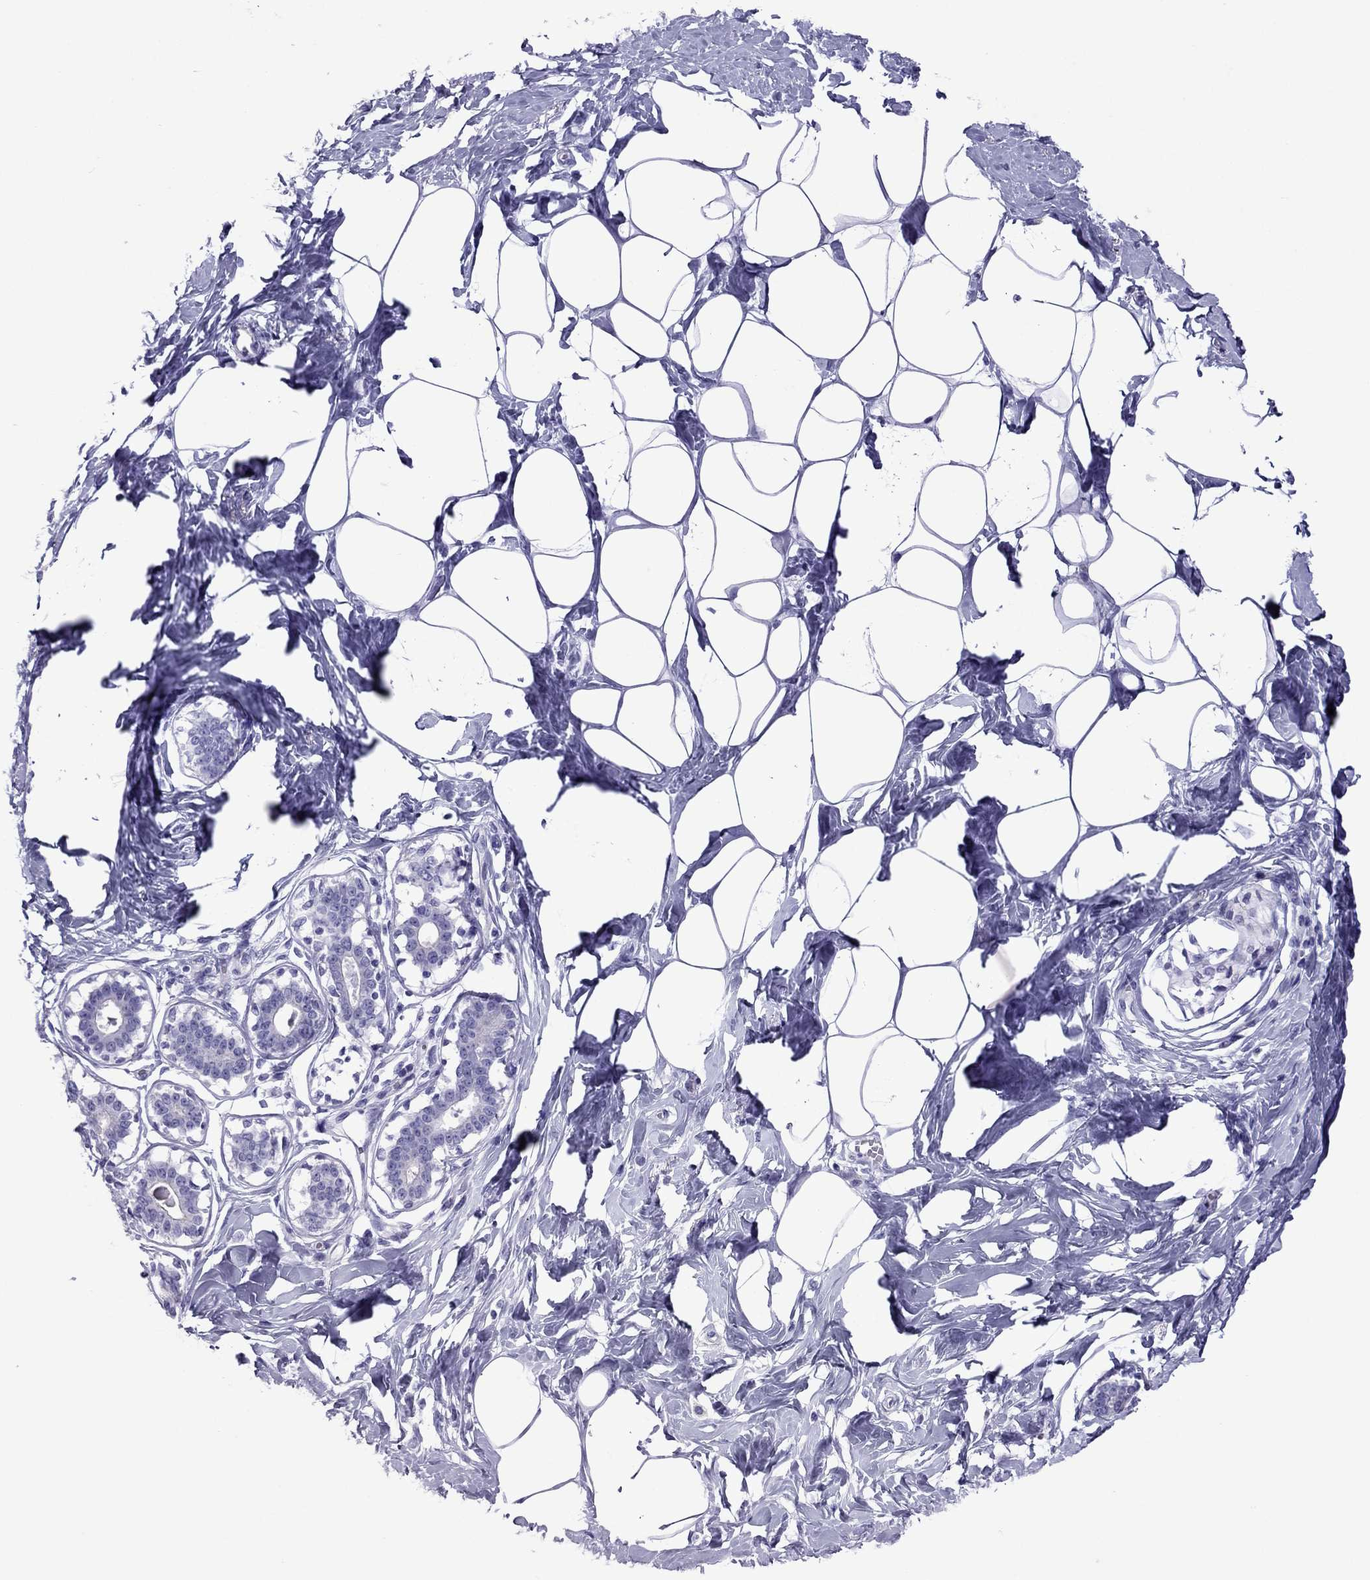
{"staining": {"intensity": "negative", "quantity": "none", "location": "none"}, "tissue": "breast", "cell_type": "Adipocytes", "image_type": "normal", "snomed": [{"axis": "morphology", "description": "Normal tissue, NOS"}, {"axis": "morphology", "description": "Lobular carcinoma, in situ"}, {"axis": "topography", "description": "Breast"}], "caption": "IHC photomicrograph of unremarkable breast: breast stained with DAB demonstrates no significant protein staining in adipocytes. (DAB IHC visualized using brightfield microscopy, high magnification).", "gene": "MYL11", "patient": {"sex": "female", "age": 35}}